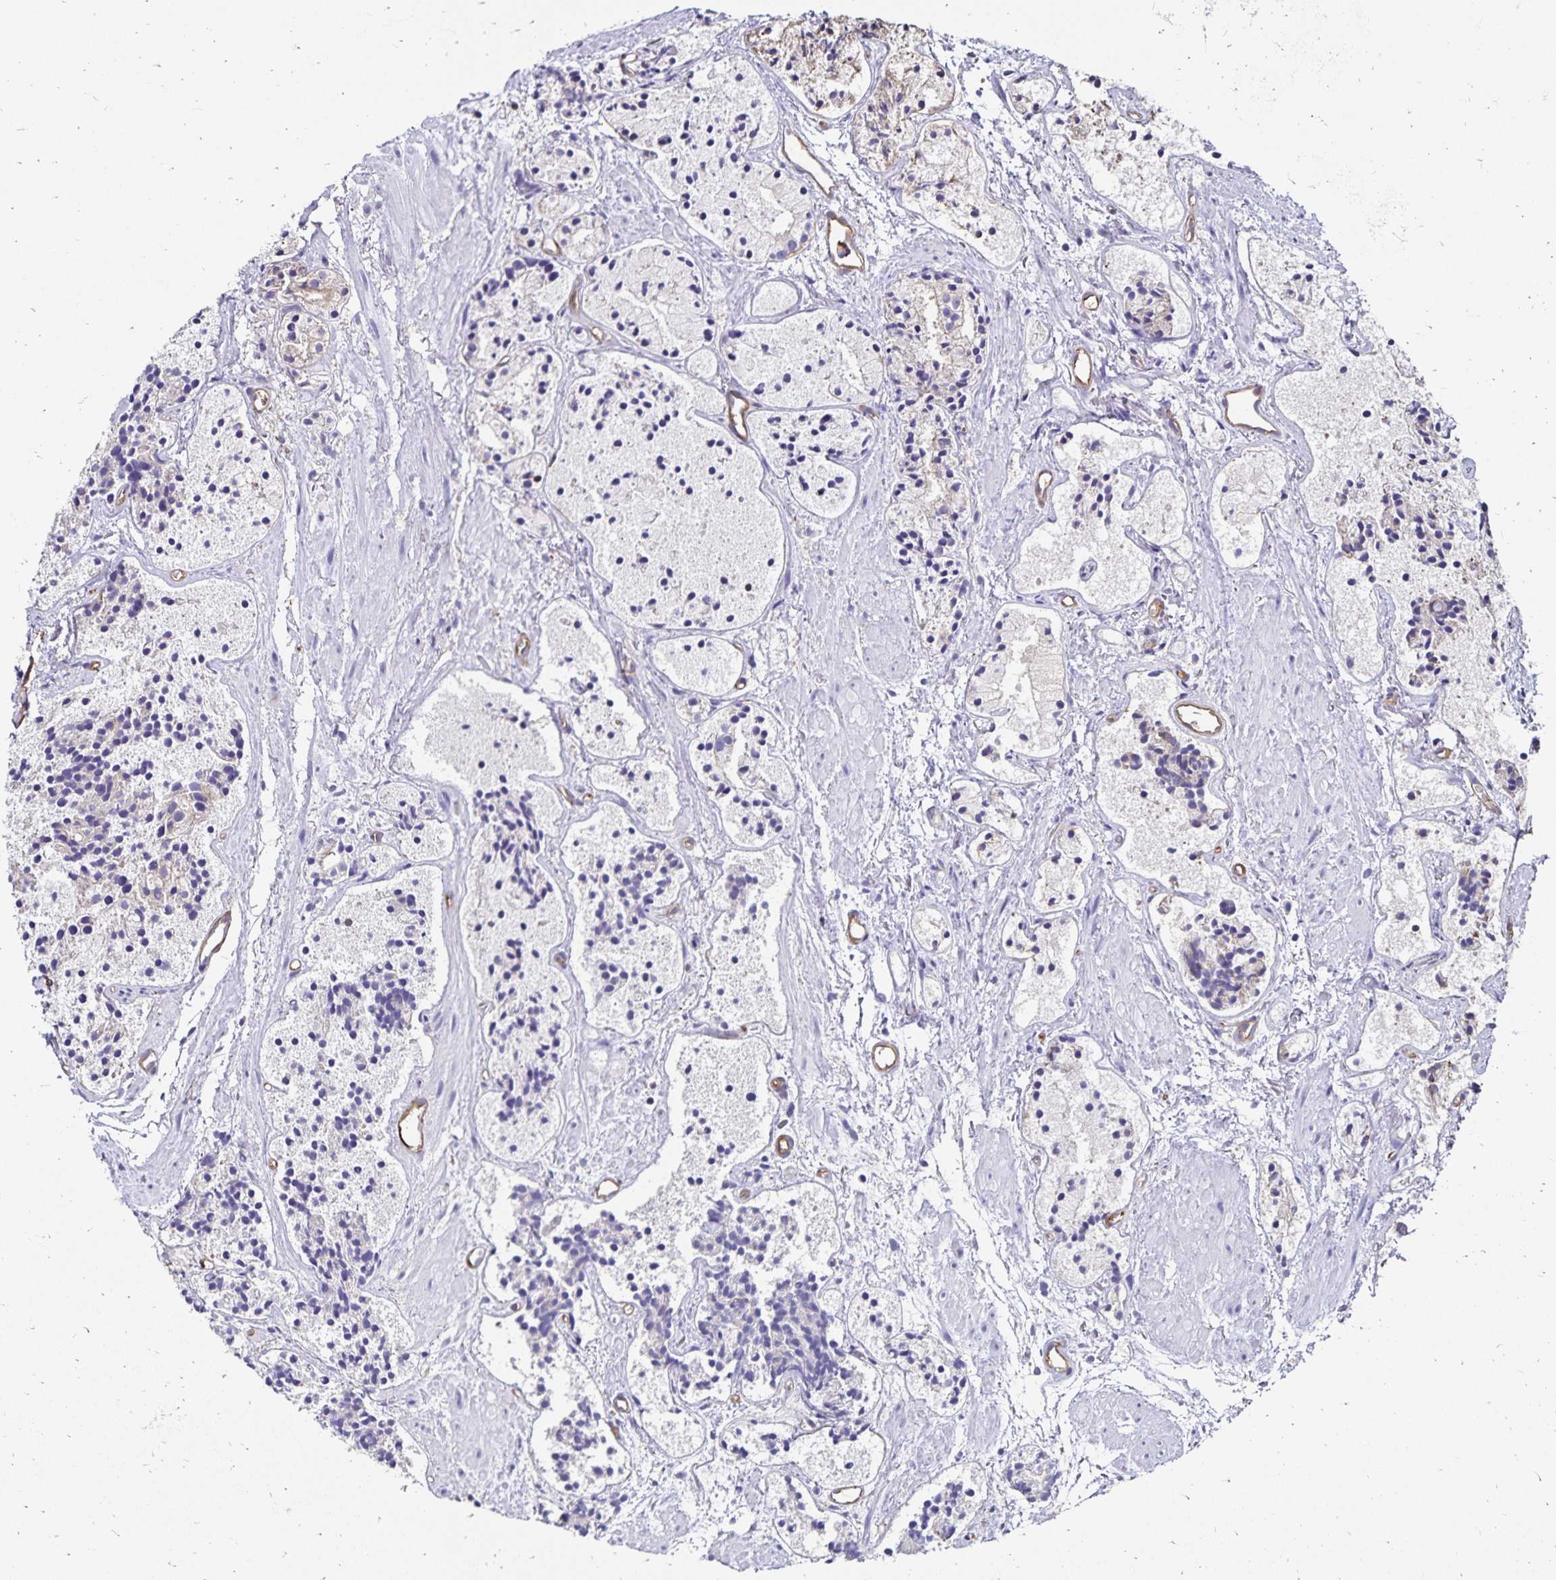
{"staining": {"intensity": "weak", "quantity": "<25%", "location": "cytoplasmic/membranous"}, "tissue": "prostate cancer", "cell_type": "Tumor cells", "image_type": "cancer", "snomed": [{"axis": "morphology", "description": "Adenocarcinoma, High grade"}, {"axis": "topography", "description": "Prostate"}], "caption": "Prostate adenocarcinoma (high-grade) stained for a protein using IHC demonstrates no positivity tumor cells.", "gene": "RPRML", "patient": {"sex": "male", "age": 85}}